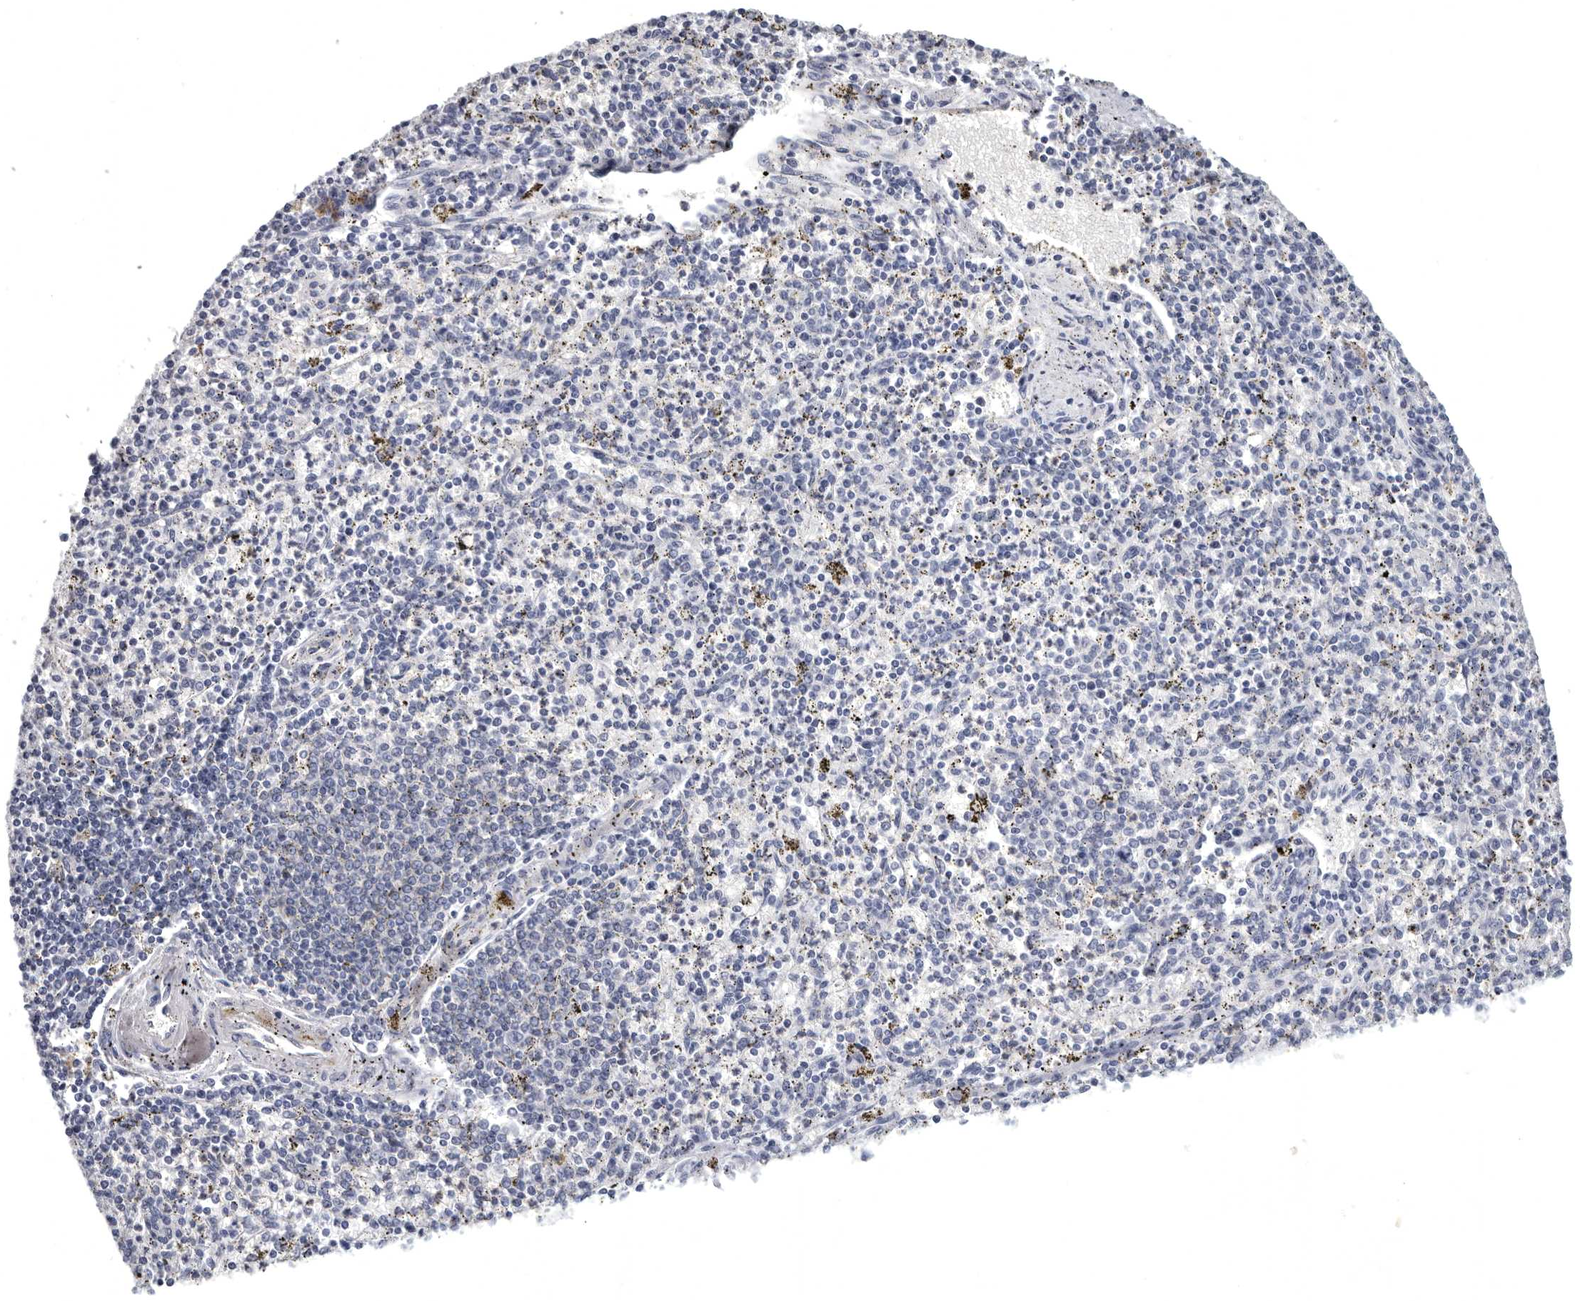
{"staining": {"intensity": "negative", "quantity": "none", "location": "none"}, "tissue": "spleen", "cell_type": "Cells in red pulp", "image_type": "normal", "snomed": [{"axis": "morphology", "description": "Normal tissue, NOS"}, {"axis": "topography", "description": "Spleen"}], "caption": "Immunohistochemistry of benign human spleen reveals no expression in cells in red pulp.", "gene": "WRAP73", "patient": {"sex": "male", "age": 72}}